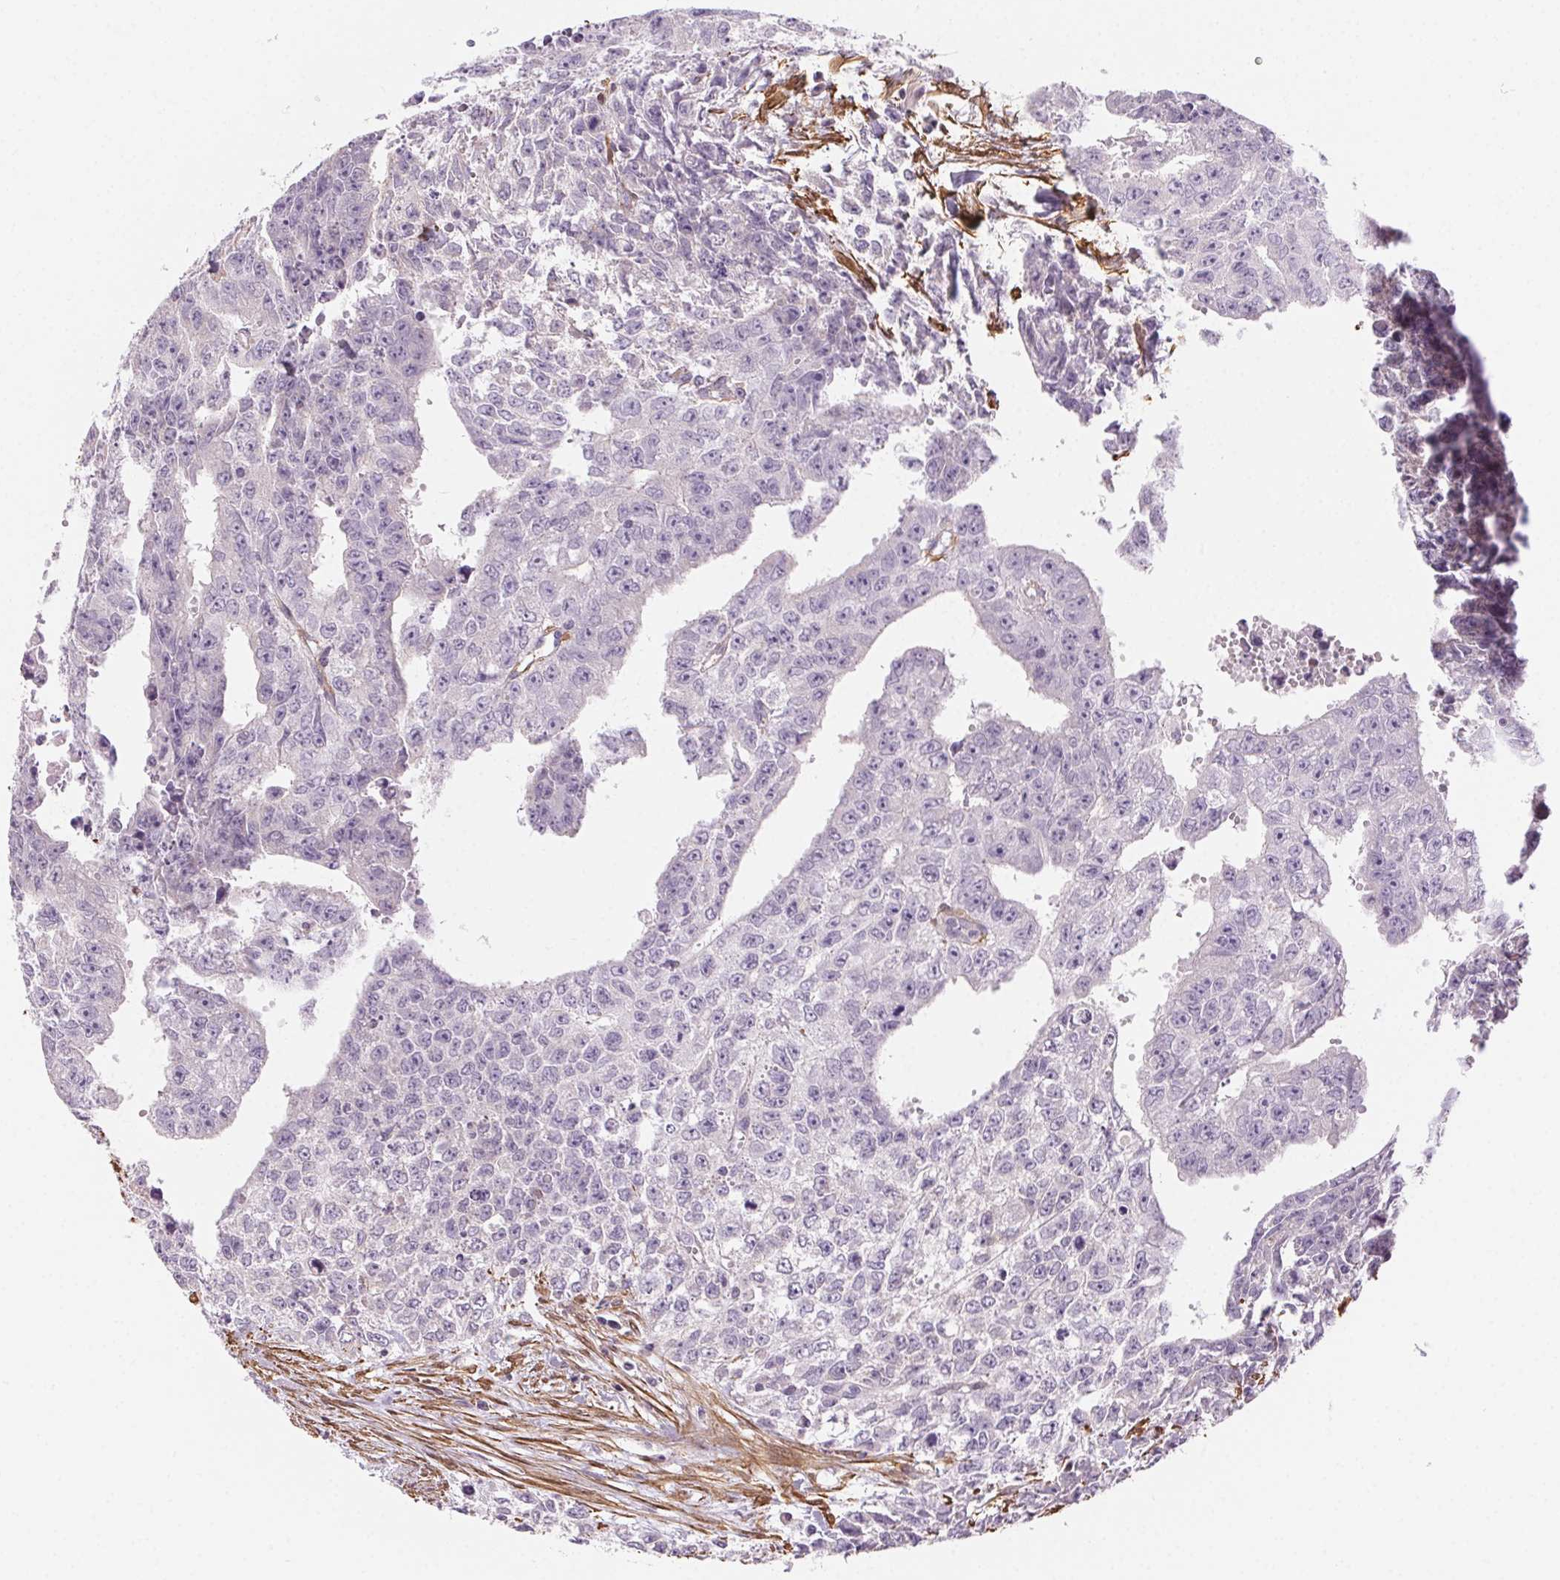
{"staining": {"intensity": "negative", "quantity": "none", "location": "none"}, "tissue": "testis cancer", "cell_type": "Tumor cells", "image_type": "cancer", "snomed": [{"axis": "morphology", "description": "Carcinoma, Embryonal, NOS"}, {"axis": "morphology", "description": "Teratoma, malignant, NOS"}, {"axis": "topography", "description": "Testis"}], "caption": "This image is of testis cancer stained with IHC to label a protein in brown with the nuclei are counter-stained blue. There is no positivity in tumor cells.", "gene": "GPX8", "patient": {"sex": "male", "age": 24}}